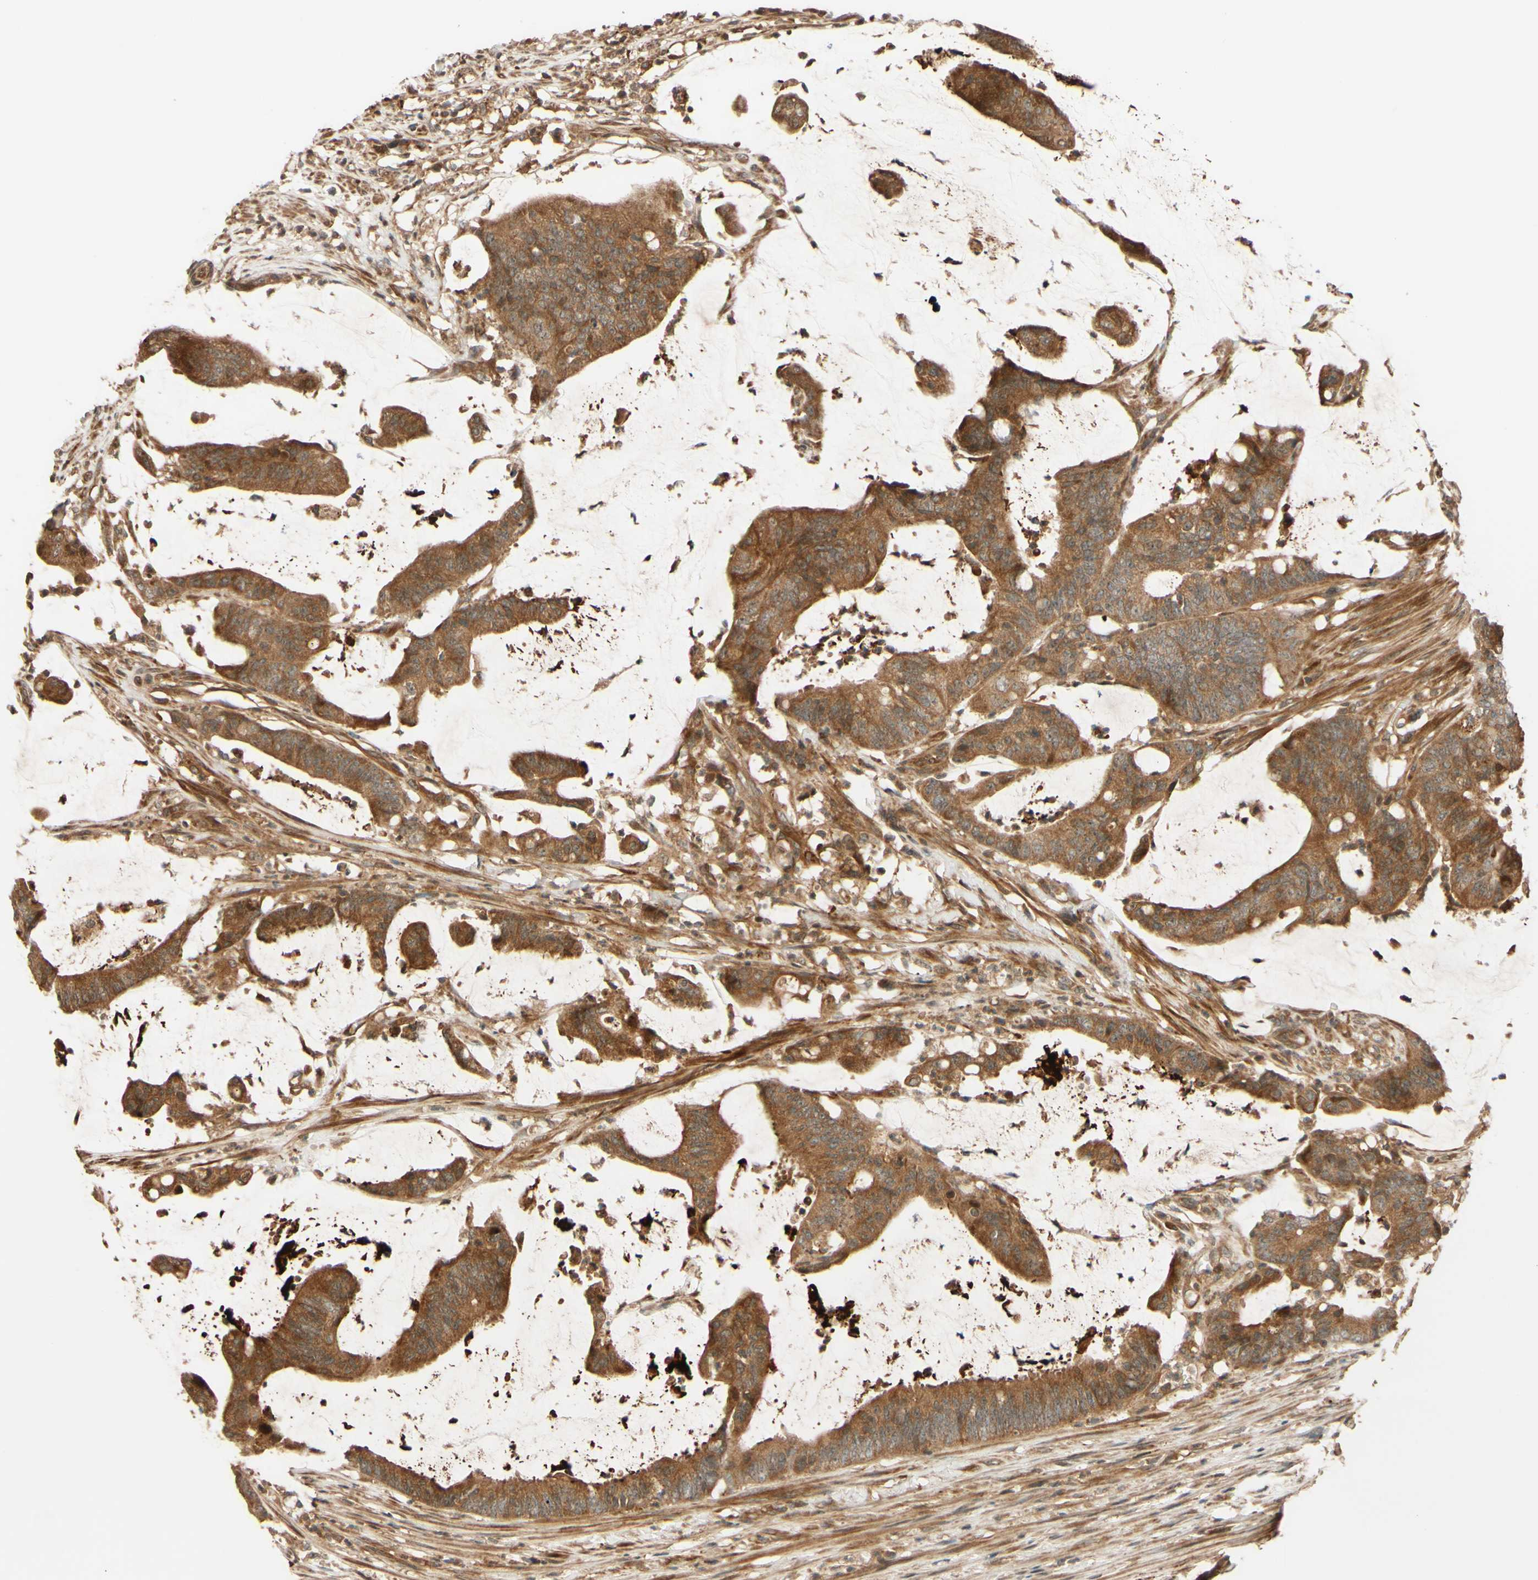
{"staining": {"intensity": "moderate", "quantity": ">75%", "location": "cytoplasmic/membranous"}, "tissue": "colorectal cancer", "cell_type": "Tumor cells", "image_type": "cancer", "snomed": [{"axis": "morphology", "description": "Adenocarcinoma, NOS"}, {"axis": "topography", "description": "Rectum"}], "caption": "An image showing moderate cytoplasmic/membranous positivity in about >75% of tumor cells in adenocarcinoma (colorectal), as visualized by brown immunohistochemical staining.", "gene": "RNF19A", "patient": {"sex": "female", "age": 66}}